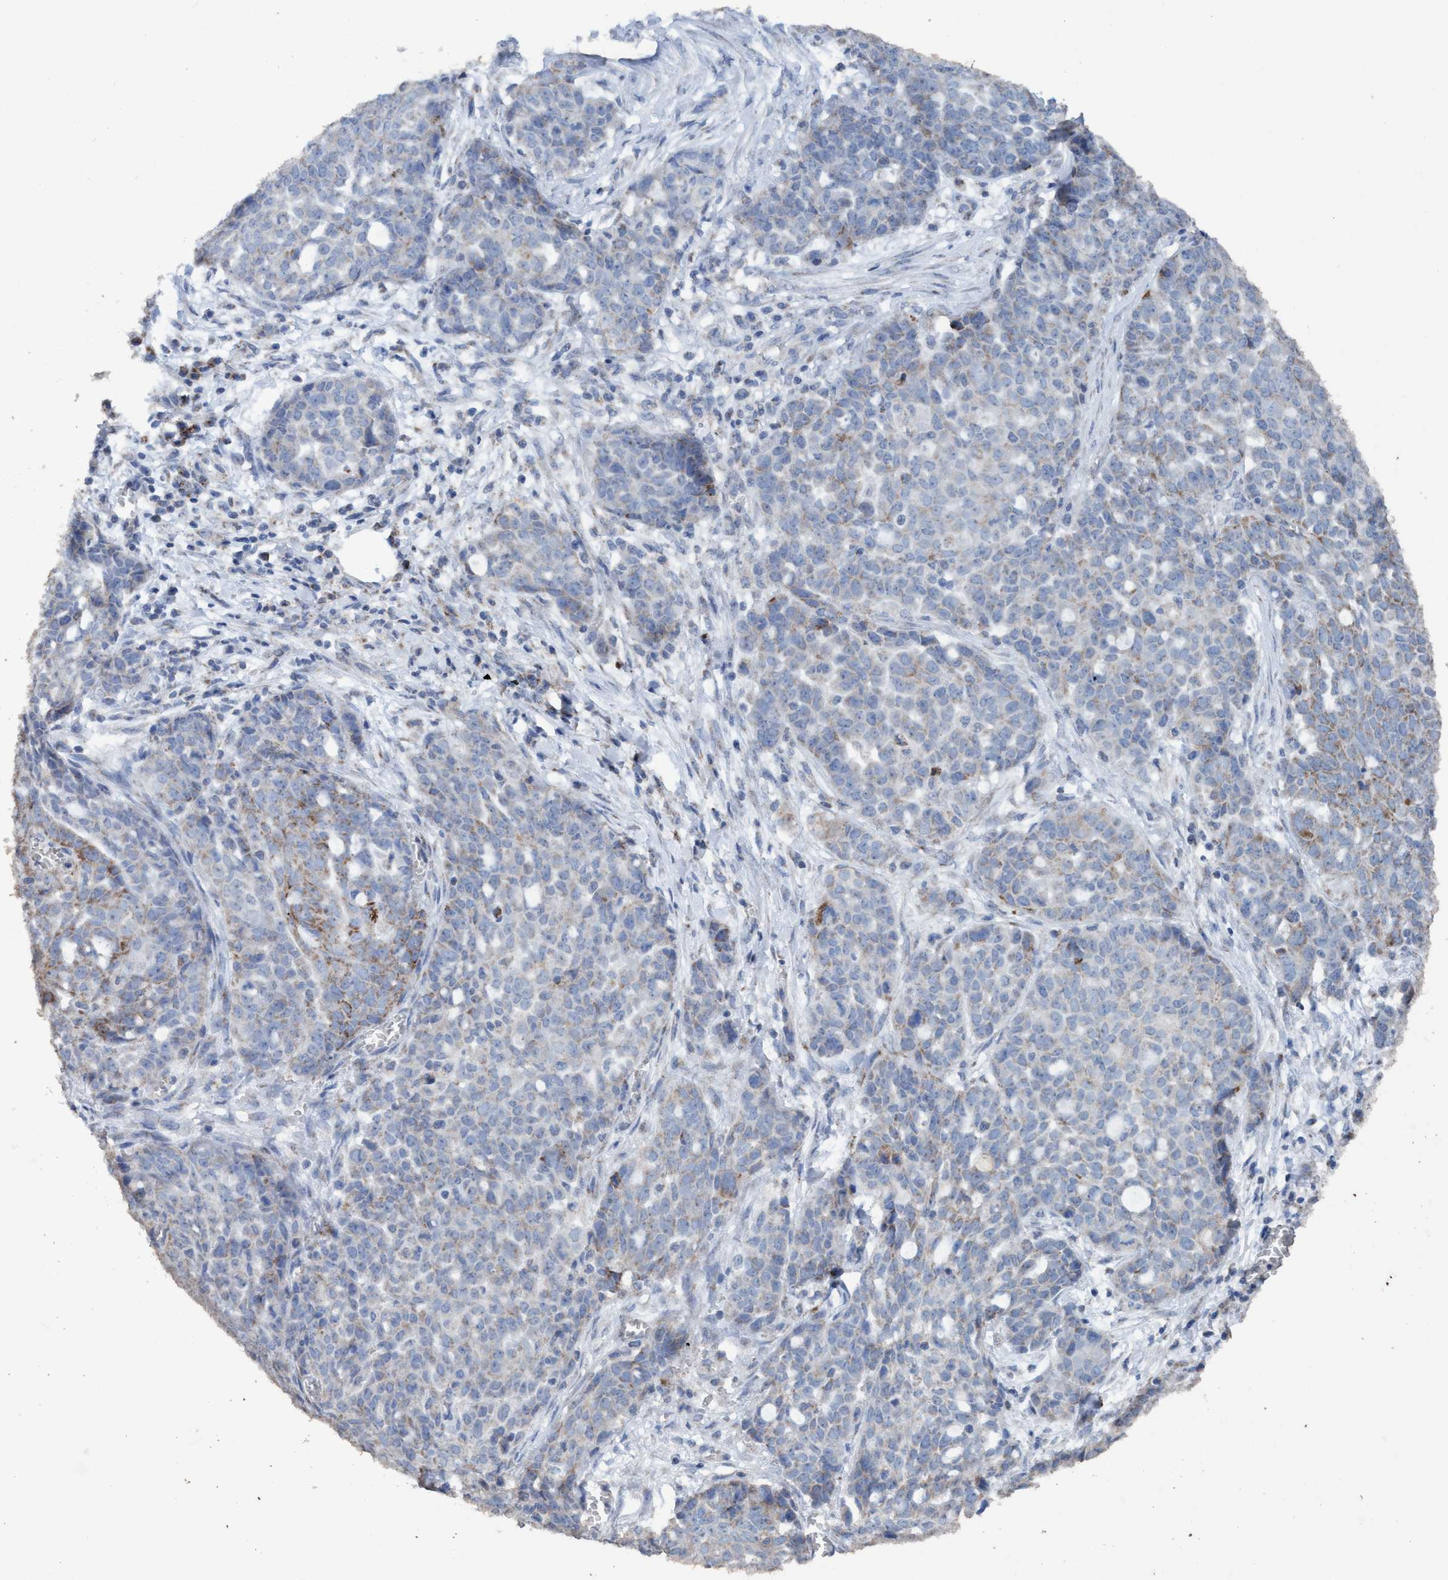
{"staining": {"intensity": "weak", "quantity": "25%-75%", "location": "cytoplasmic/membranous"}, "tissue": "ovarian cancer", "cell_type": "Tumor cells", "image_type": "cancer", "snomed": [{"axis": "morphology", "description": "Cystadenocarcinoma, serous, NOS"}, {"axis": "topography", "description": "Soft tissue"}, {"axis": "topography", "description": "Ovary"}], "caption": "IHC histopathology image of ovarian serous cystadenocarcinoma stained for a protein (brown), which exhibits low levels of weak cytoplasmic/membranous positivity in approximately 25%-75% of tumor cells.", "gene": "RSAD1", "patient": {"sex": "female", "age": 57}}